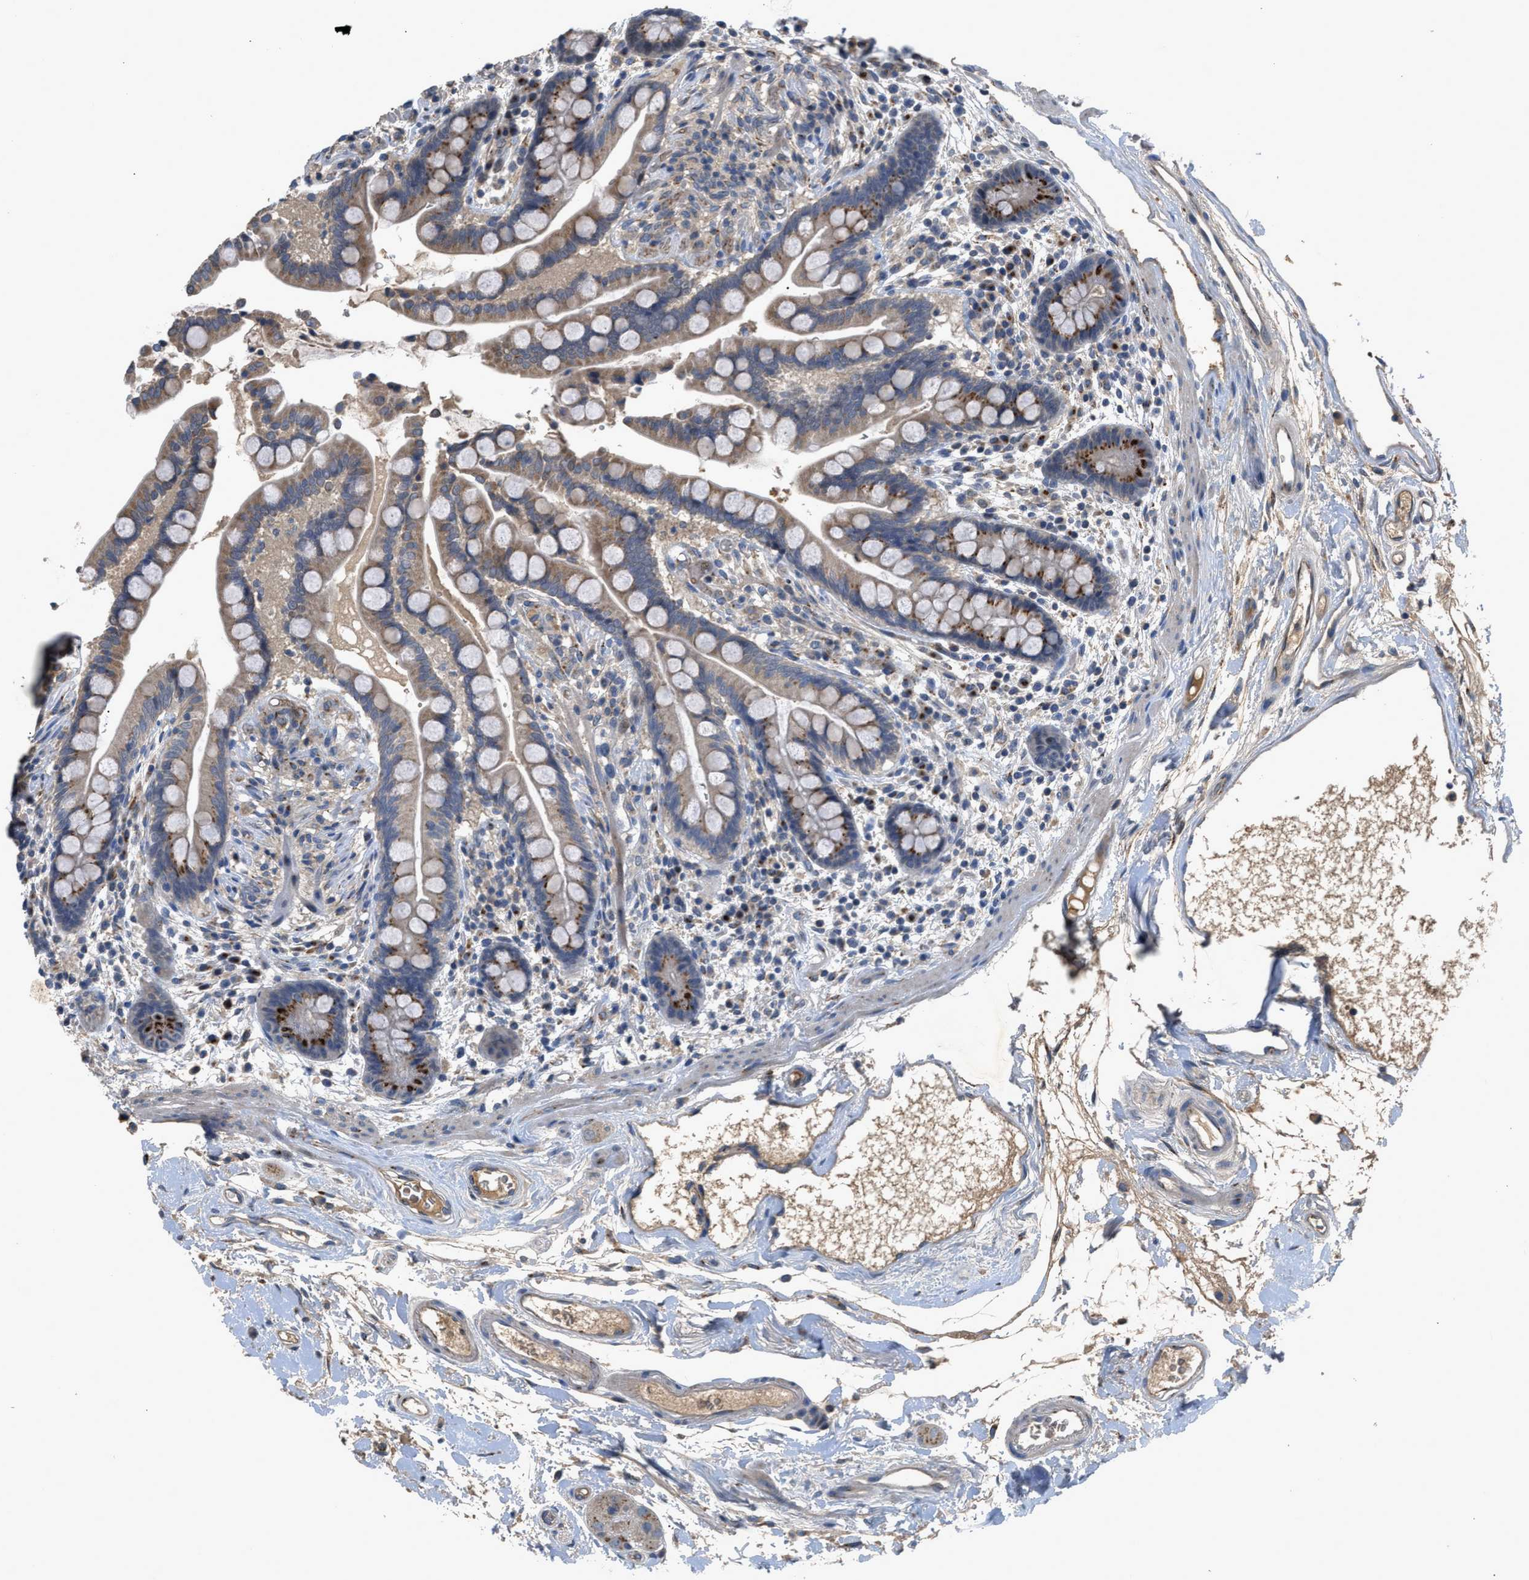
{"staining": {"intensity": "moderate", "quantity": "25%-75%", "location": "cytoplasmic/membranous"}, "tissue": "colon", "cell_type": "Endothelial cells", "image_type": "normal", "snomed": [{"axis": "morphology", "description": "Normal tissue, NOS"}, {"axis": "topography", "description": "Colon"}], "caption": "IHC micrograph of normal colon: colon stained using immunohistochemistry reveals medium levels of moderate protein expression localized specifically in the cytoplasmic/membranous of endothelial cells, appearing as a cytoplasmic/membranous brown color.", "gene": "SIK2", "patient": {"sex": "male", "age": 73}}